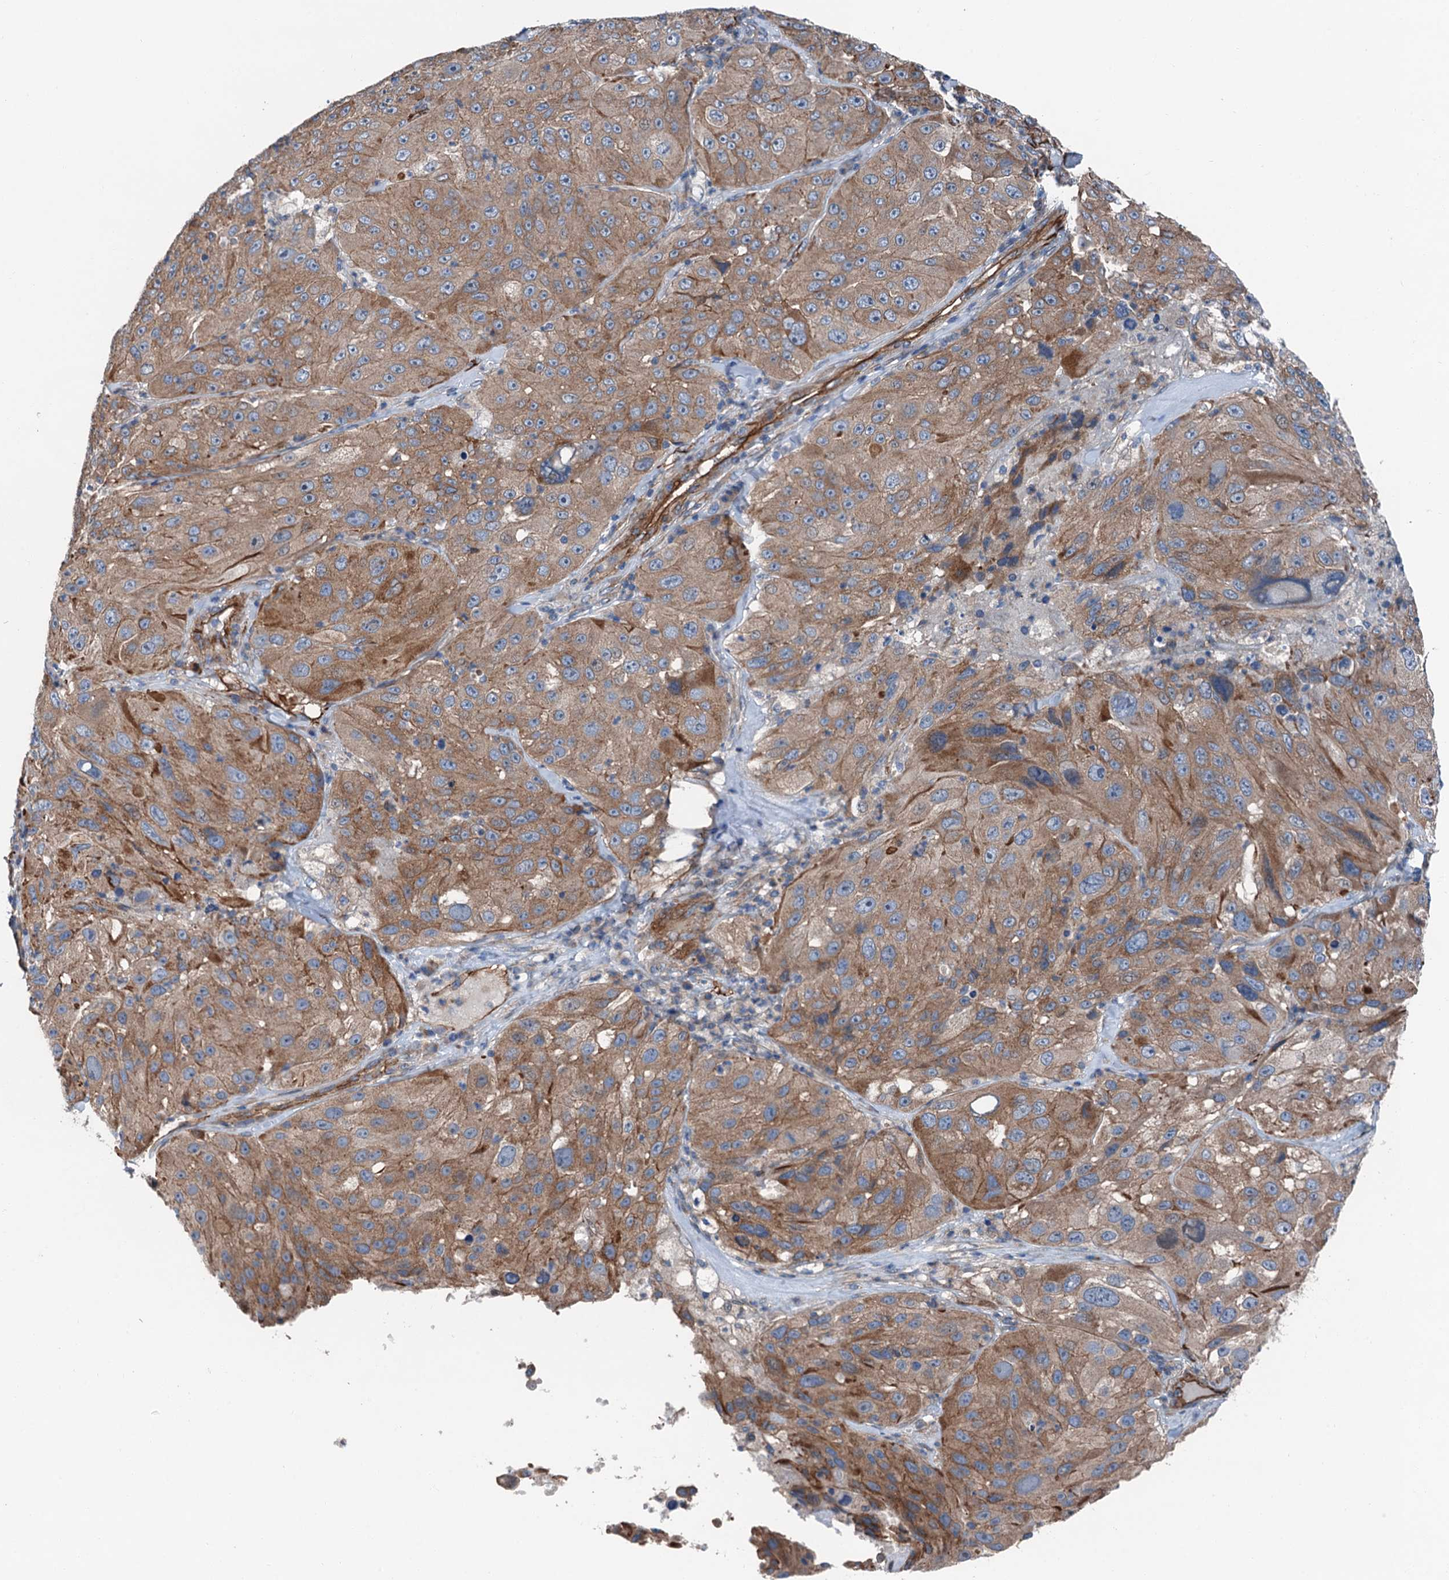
{"staining": {"intensity": "moderate", "quantity": ">75%", "location": "cytoplasmic/membranous"}, "tissue": "melanoma", "cell_type": "Tumor cells", "image_type": "cancer", "snomed": [{"axis": "morphology", "description": "Malignant melanoma, Metastatic site"}, {"axis": "topography", "description": "Lymph node"}], "caption": "IHC (DAB (3,3'-diaminobenzidine)) staining of melanoma displays moderate cytoplasmic/membranous protein staining in approximately >75% of tumor cells.", "gene": "NMRAL1", "patient": {"sex": "male", "age": 62}}